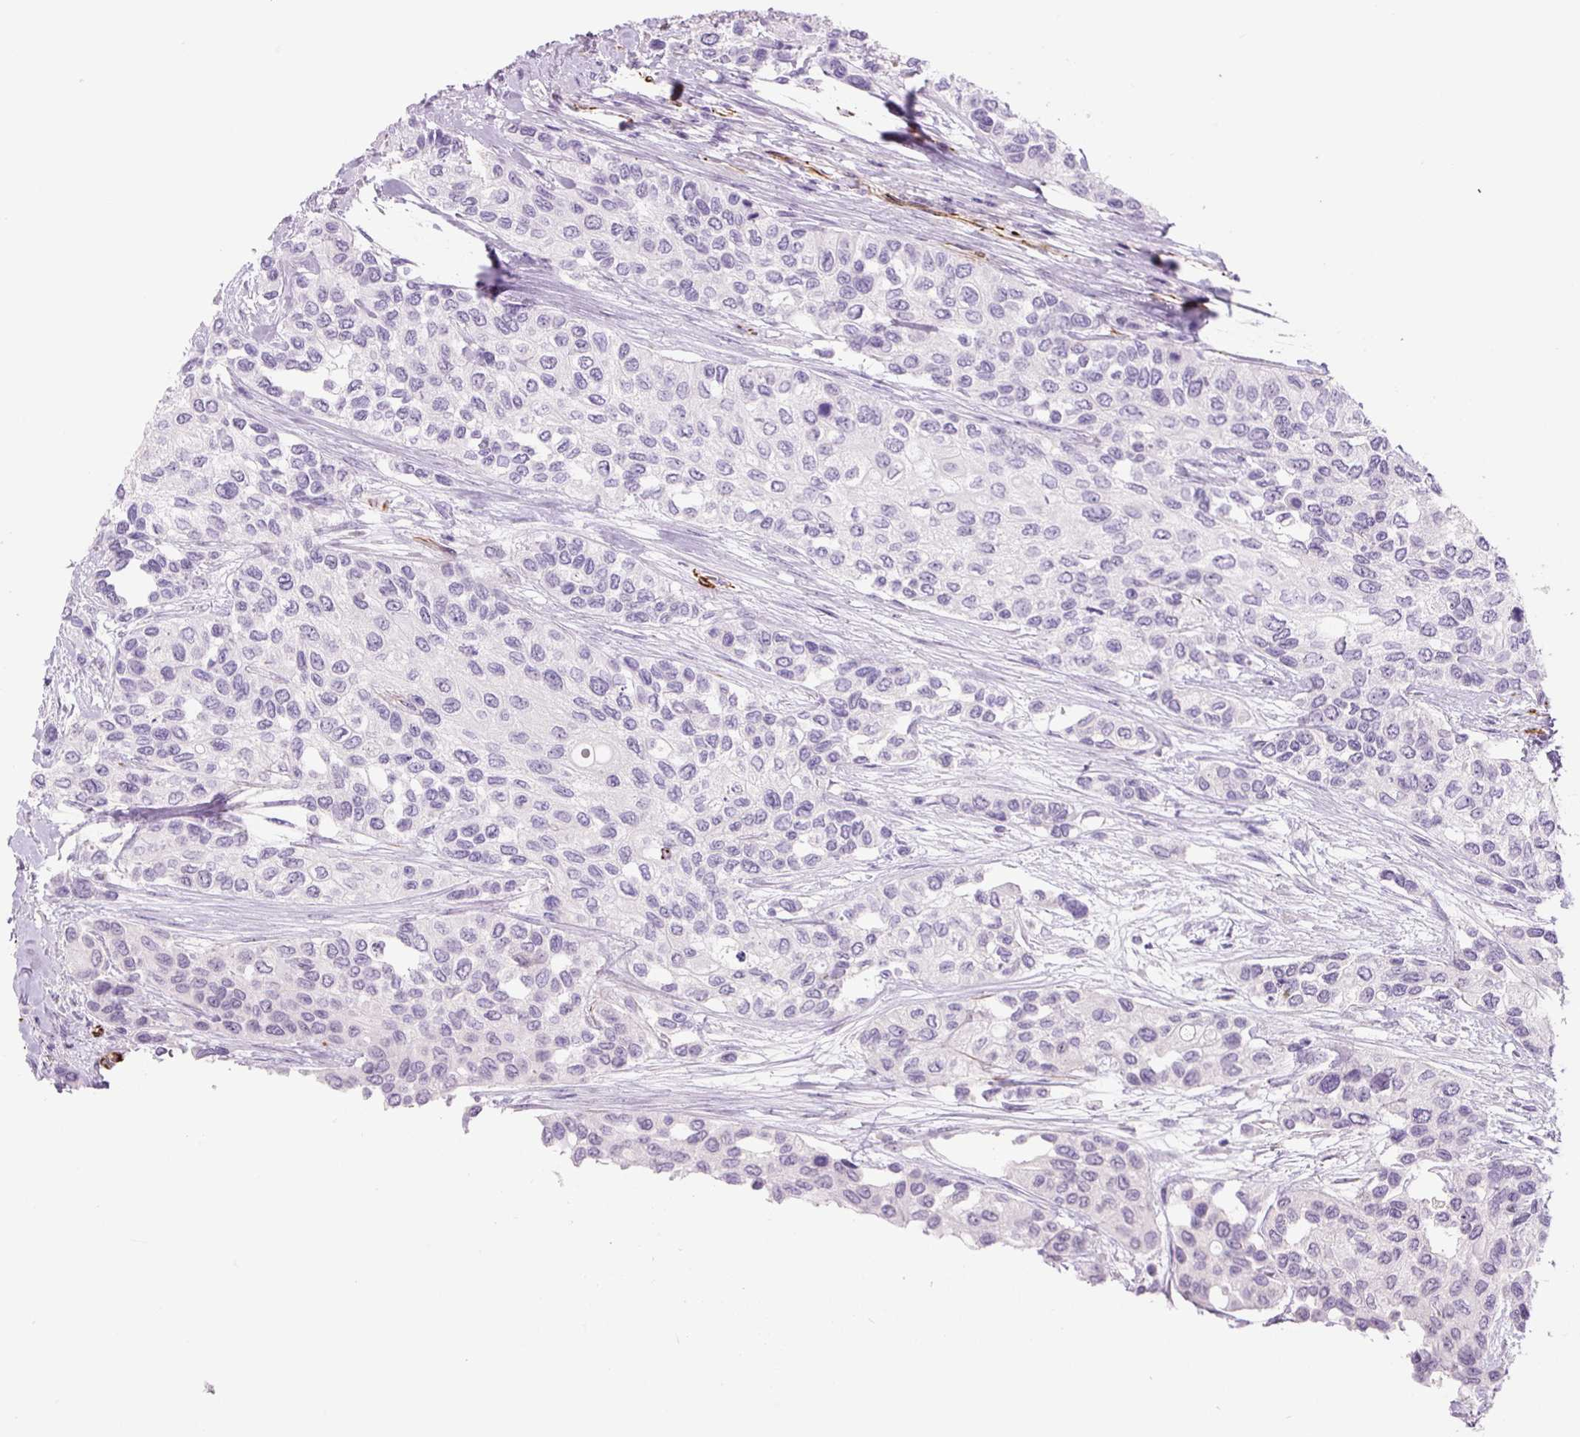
{"staining": {"intensity": "negative", "quantity": "none", "location": "none"}, "tissue": "urothelial cancer", "cell_type": "Tumor cells", "image_type": "cancer", "snomed": [{"axis": "morphology", "description": "Normal tissue, NOS"}, {"axis": "morphology", "description": "Urothelial carcinoma, High grade"}, {"axis": "topography", "description": "Vascular tissue"}, {"axis": "topography", "description": "Urinary bladder"}], "caption": "Tumor cells show no significant positivity in urothelial cancer.", "gene": "NES", "patient": {"sex": "female", "age": 56}}